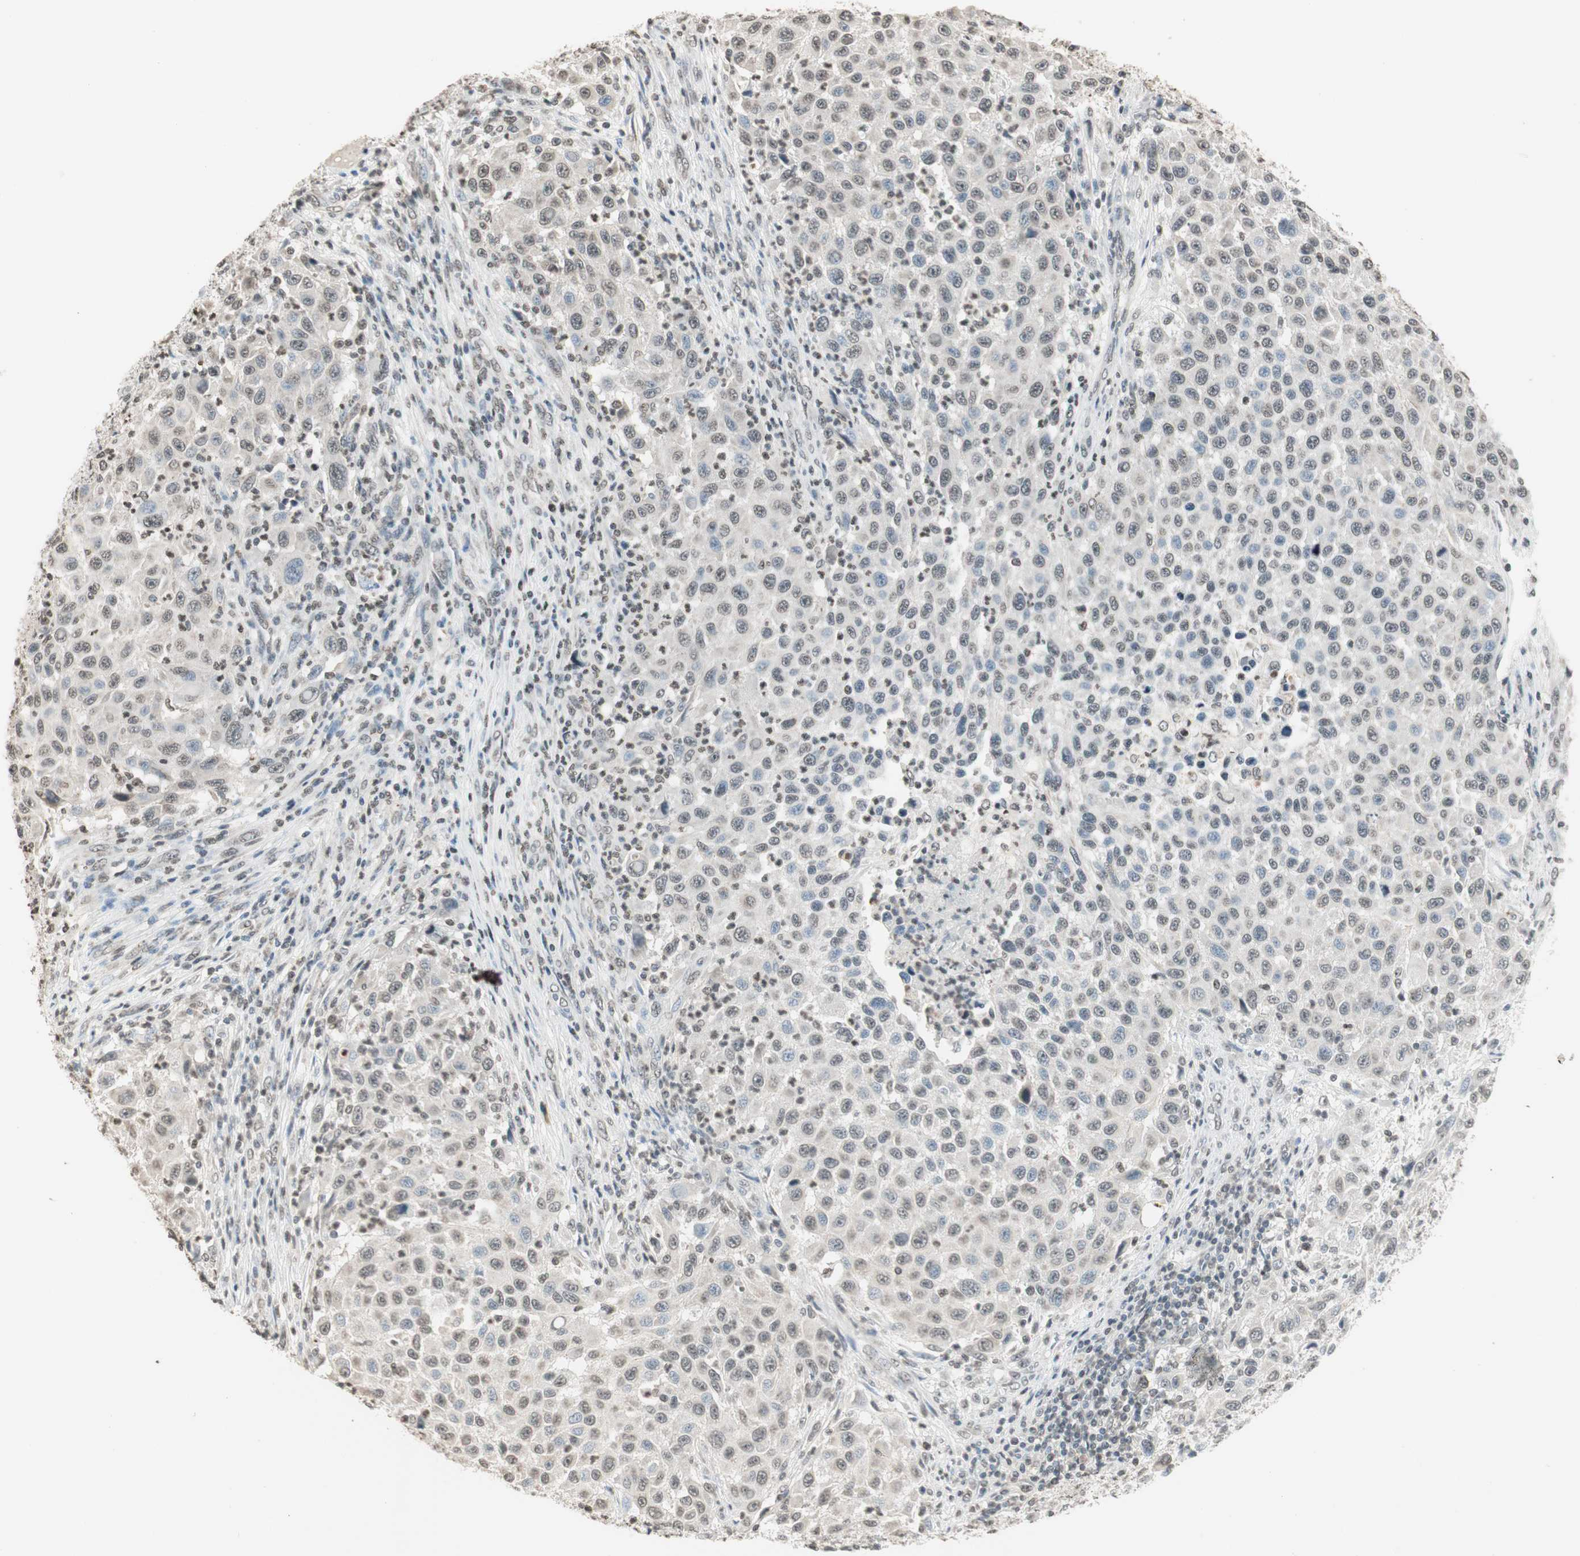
{"staining": {"intensity": "weak", "quantity": "25%-75%", "location": "nuclear"}, "tissue": "melanoma", "cell_type": "Tumor cells", "image_type": "cancer", "snomed": [{"axis": "morphology", "description": "Malignant melanoma, Metastatic site"}, {"axis": "topography", "description": "Lymph node"}], "caption": "Immunohistochemistry (IHC) of human malignant melanoma (metastatic site) reveals low levels of weak nuclear positivity in about 25%-75% of tumor cells. (IHC, brightfield microscopy, high magnification).", "gene": "PRELID1", "patient": {"sex": "male", "age": 61}}